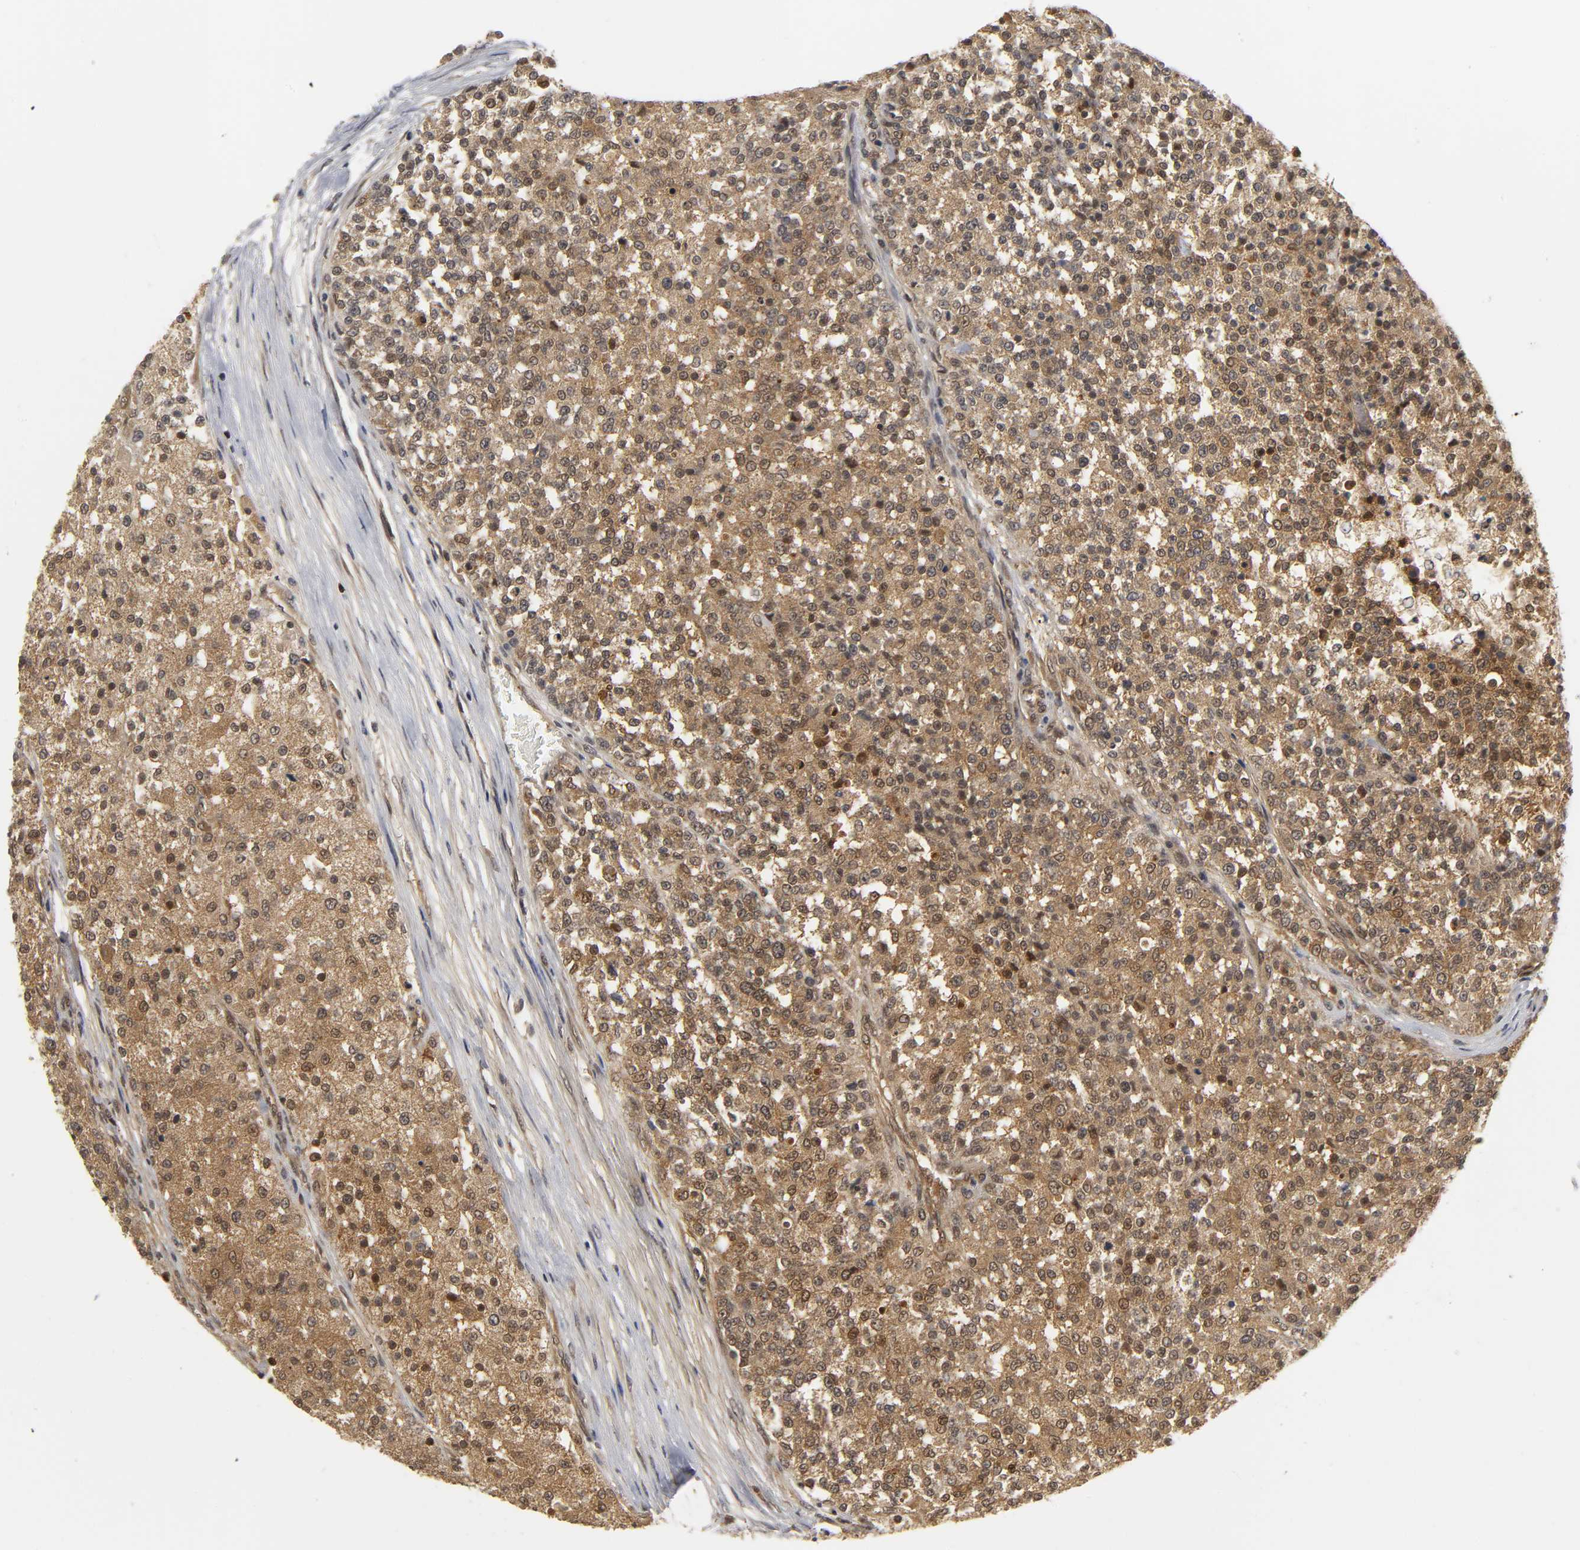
{"staining": {"intensity": "moderate", "quantity": ">75%", "location": "cytoplasmic/membranous,nuclear"}, "tissue": "testis cancer", "cell_type": "Tumor cells", "image_type": "cancer", "snomed": [{"axis": "morphology", "description": "Seminoma, NOS"}, {"axis": "topography", "description": "Testis"}], "caption": "A histopathology image showing moderate cytoplasmic/membranous and nuclear staining in about >75% of tumor cells in seminoma (testis), as visualized by brown immunohistochemical staining.", "gene": "PARK7", "patient": {"sex": "male", "age": 59}}